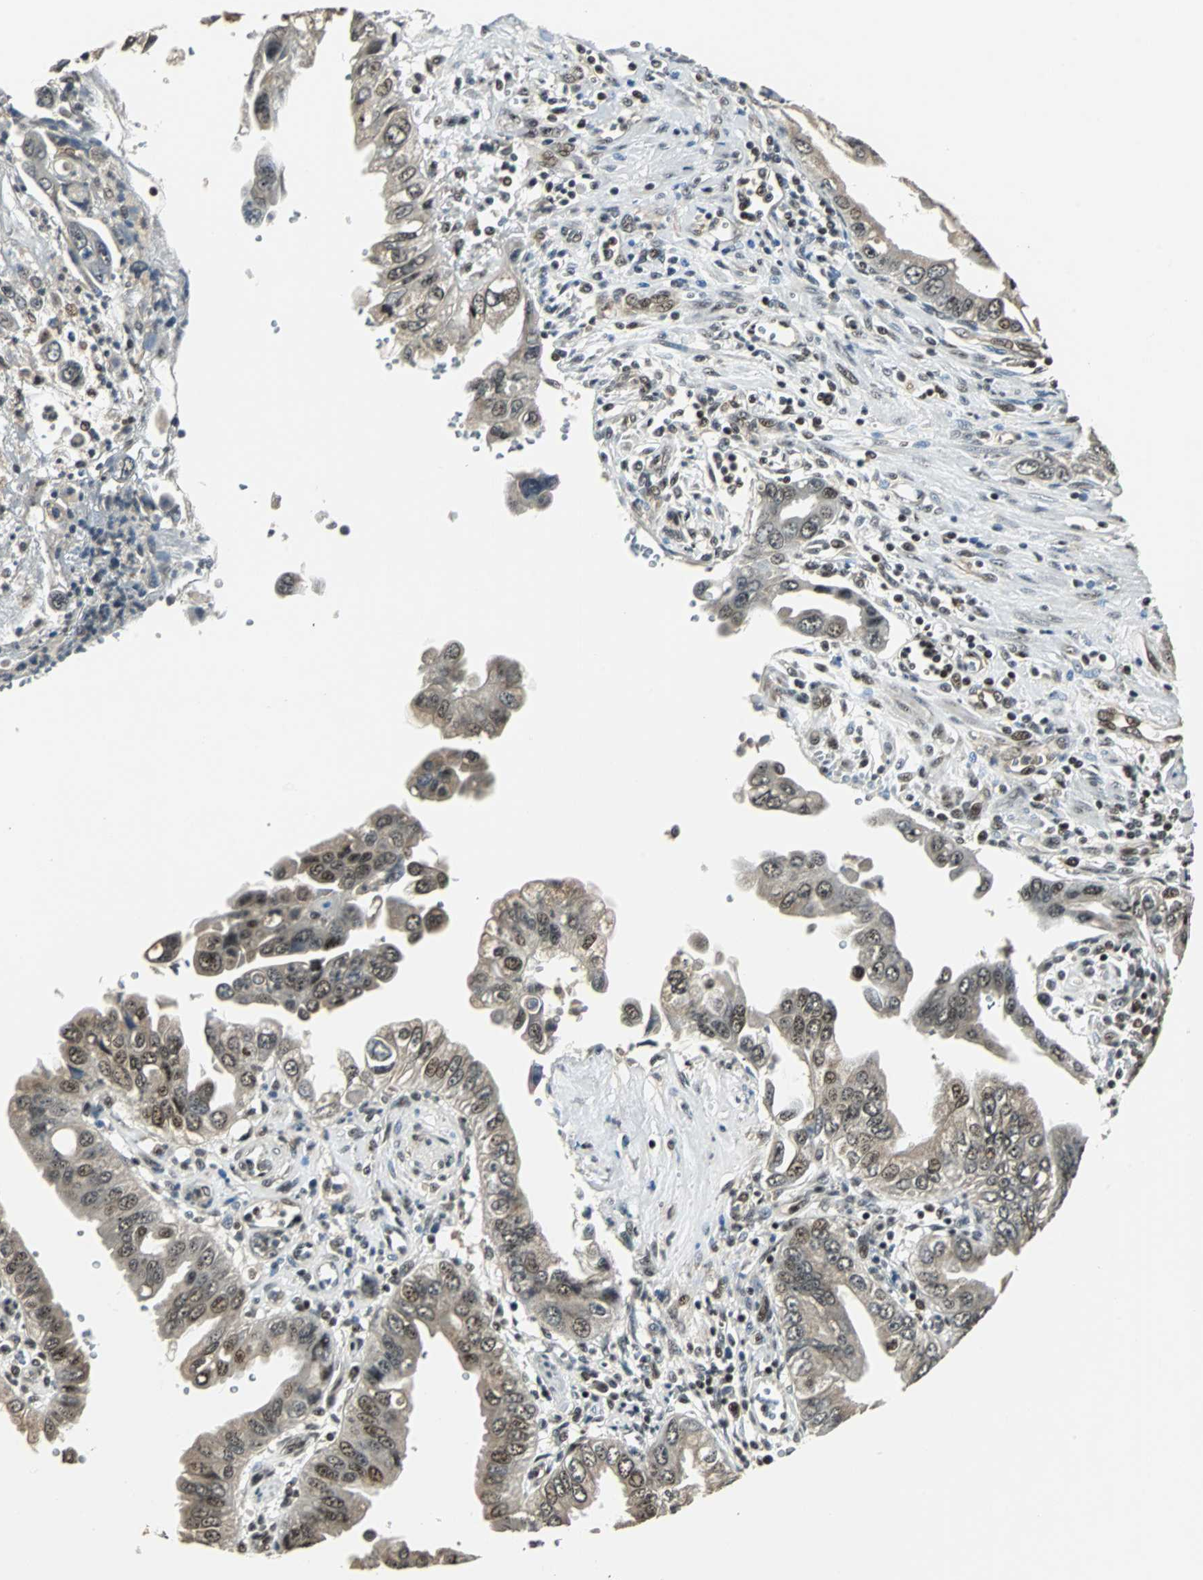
{"staining": {"intensity": "moderate", "quantity": ">75%", "location": "cytoplasmic/membranous,nuclear"}, "tissue": "pancreatic cancer", "cell_type": "Tumor cells", "image_type": "cancer", "snomed": [{"axis": "morphology", "description": "Normal tissue, NOS"}, {"axis": "topography", "description": "Lymph node"}], "caption": "This micrograph displays immunohistochemistry staining of human pancreatic cancer, with medium moderate cytoplasmic/membranous and nuclear positivity in about >75% of tumor cells.", "gene": "MED4", "patient": {"sex": "male", "age": 50}}